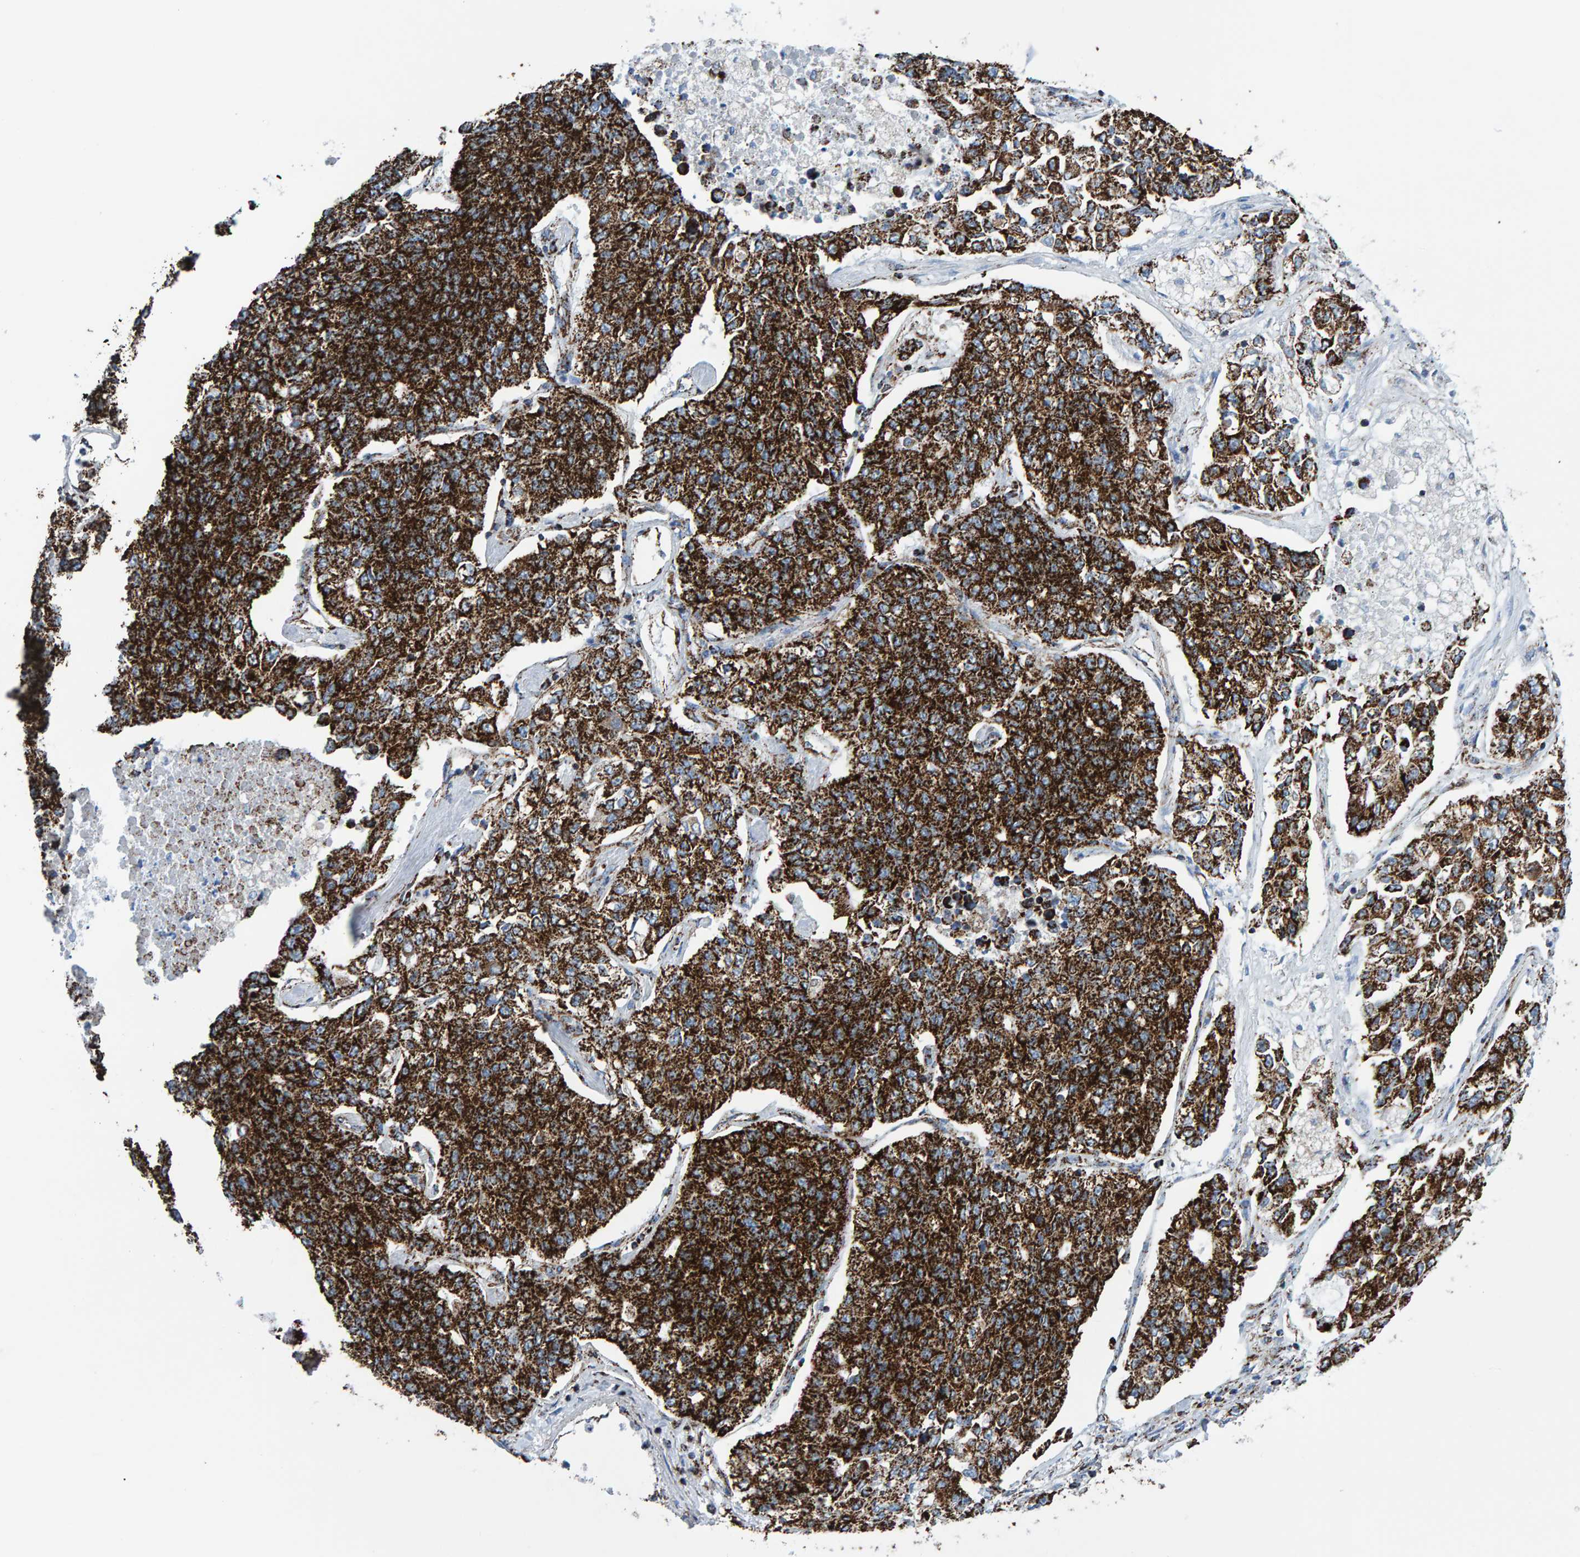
{"staining": {"intensity": "strong", "quantity": ">75%", "location": "cytoplasmic/membranous"}, "tissue": "lung cancer", "cell_type": "Tumor cells", "image_type": "cancer", "snomed": [{"axis": "morphology", "description": "Adenocarcinoma, NOS"}, {"axis": "topography", "description": "Lung"}], "caption": "Strong cytoplasmic/membranous protein positivity is seen in about >75% of tumor cells in lung adenocarcinoma.", "gene": "ENSG00000262660", "patient": {"sex": "male", "age": 49}}